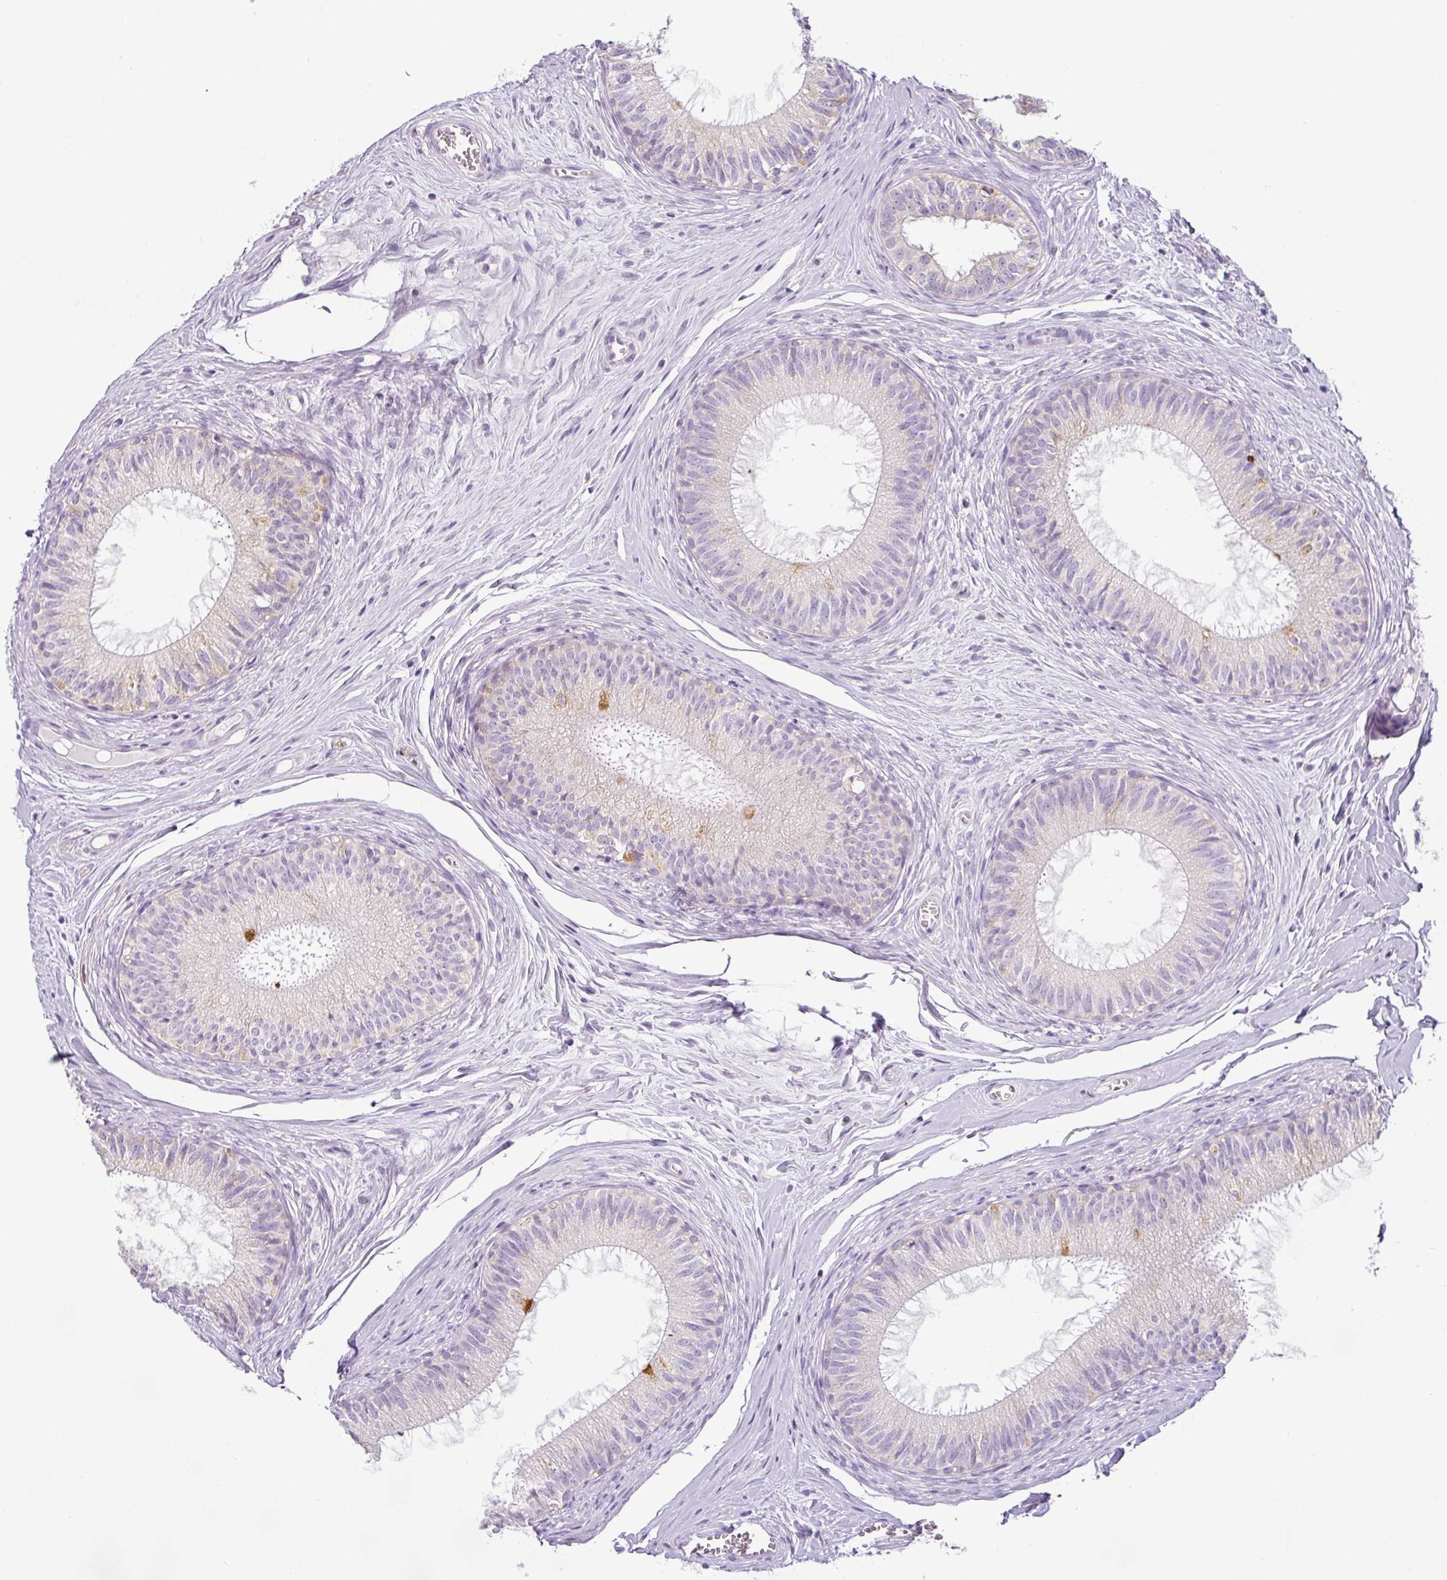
{"staining": {"intensity": "weak", "quantity": "<25%", "location": "cytoplasmic/membranous"}, "tissue": "epididymis", "cell_type": "Glandular cells", "image_type": "normal", "snomed": [{"axis": "morphology", "description": "Normal tissue, NOS"}, {"axis": "topography", "description": "Epididymis"}], "caption": "A histopathology image of human epididymis is negative for staining in glandular cells. (IHC, brightfield microscopy, high magnification).", "gene": "HMCN2", "patient": {"sex": "male", "age": 25}}